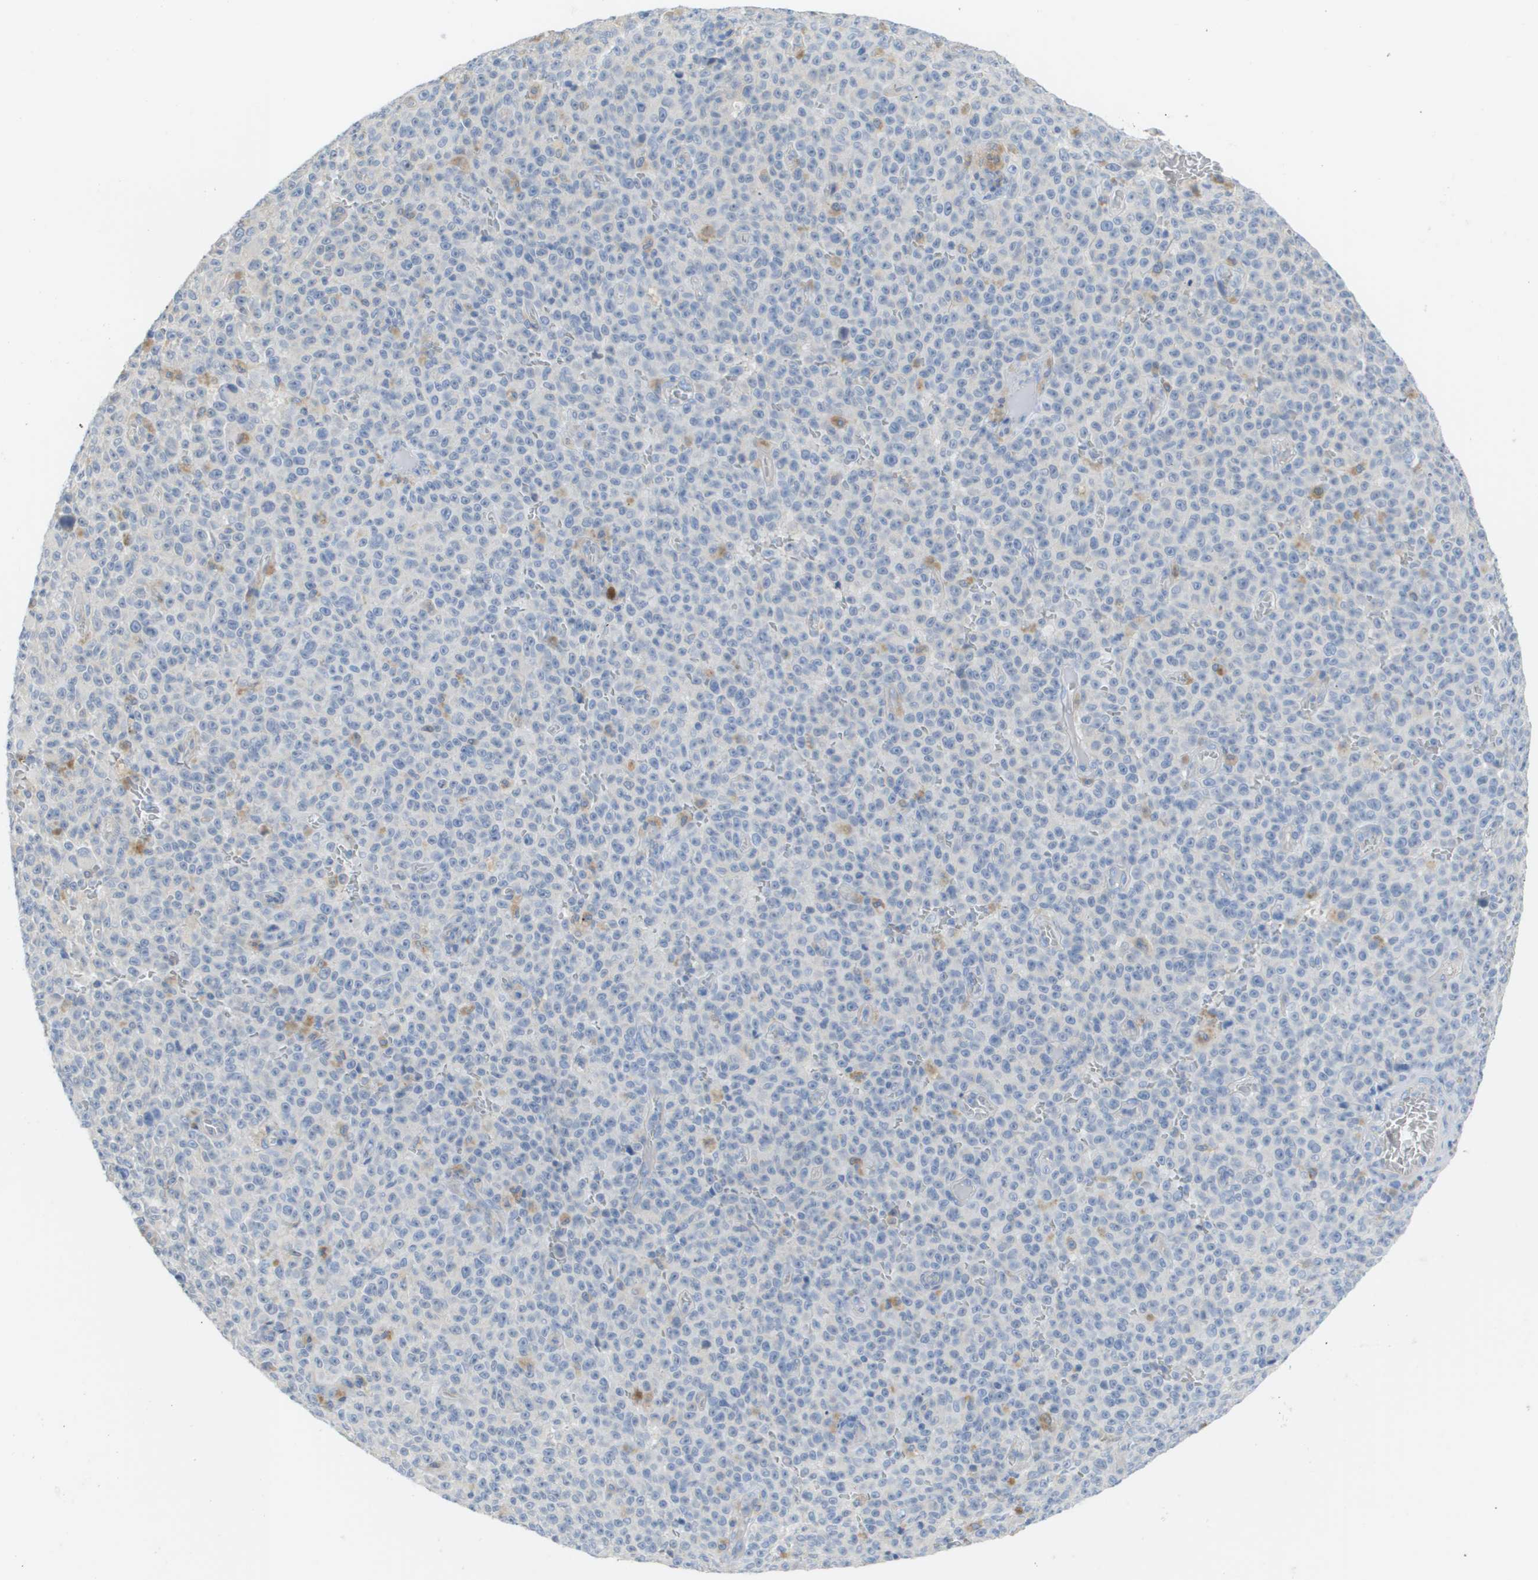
{"staining": {"intensity": "negative", "quantity": "none", "location": "none"}, "tissue": "melanoma", "cell_type": "Tumor cells", "image_type": "cancer", "snomed": [{"axis": "morphology", "description": "Malignant melanoma, NOS"}, {"axis": "topography", "description": "Skin"}], "caption": "Immunohistochemistry (IHC) photomicrograph of neoplastic tissue: human malignant melanoma stained with DAB (3,3'-diaminobenzidine) displays no significant protein expression in tumor cells.", "gene": "MYL3", "patient": {"sex": "female", "age": 82}}